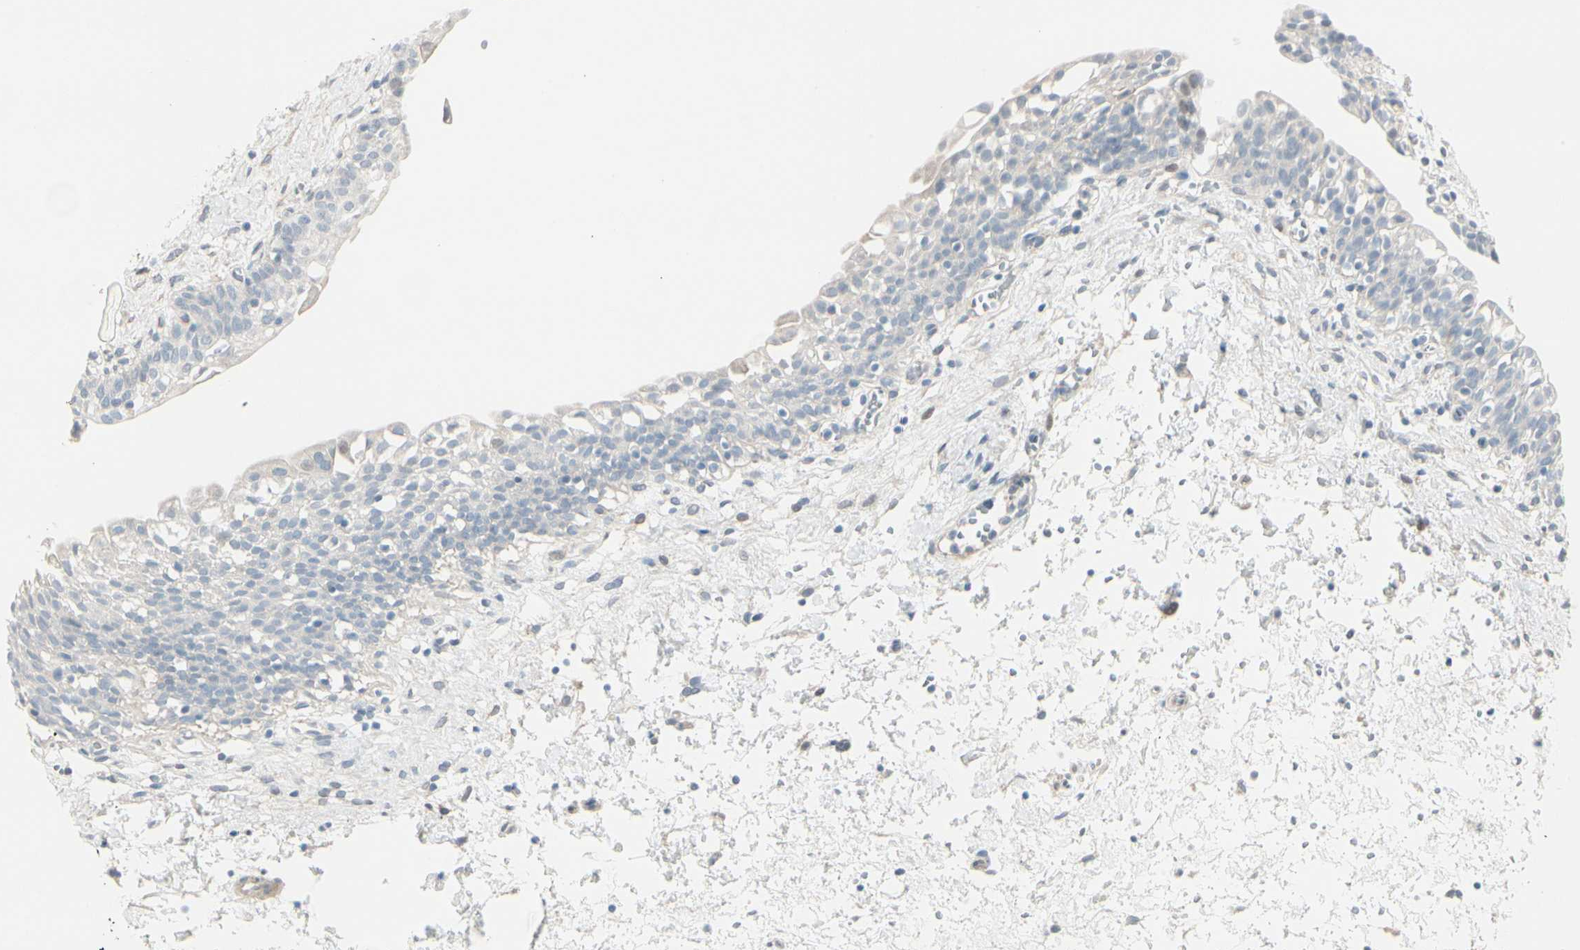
{"staining": {"intensity": "negative", "quantity": "none", "location": "none"}, "tissue": "urinary bladder", "cell_type": "Urothelial cells", "image_type": "normal", "snomed": [{"axis": "morphology", "description": "Normal tissue, NOS"}, {"axis": "topography", "description": "Urinary bladder"}], "caption": "Immunohistochemistry micrograph of normal urinary bladder: urinary bladder stained with DAB (3,3'-diaminobenzidine) reveals no significant protein expression in urothelial cells.", "gene": "CACNA2D1", "patient": {"sex": "male", "age": 55}}